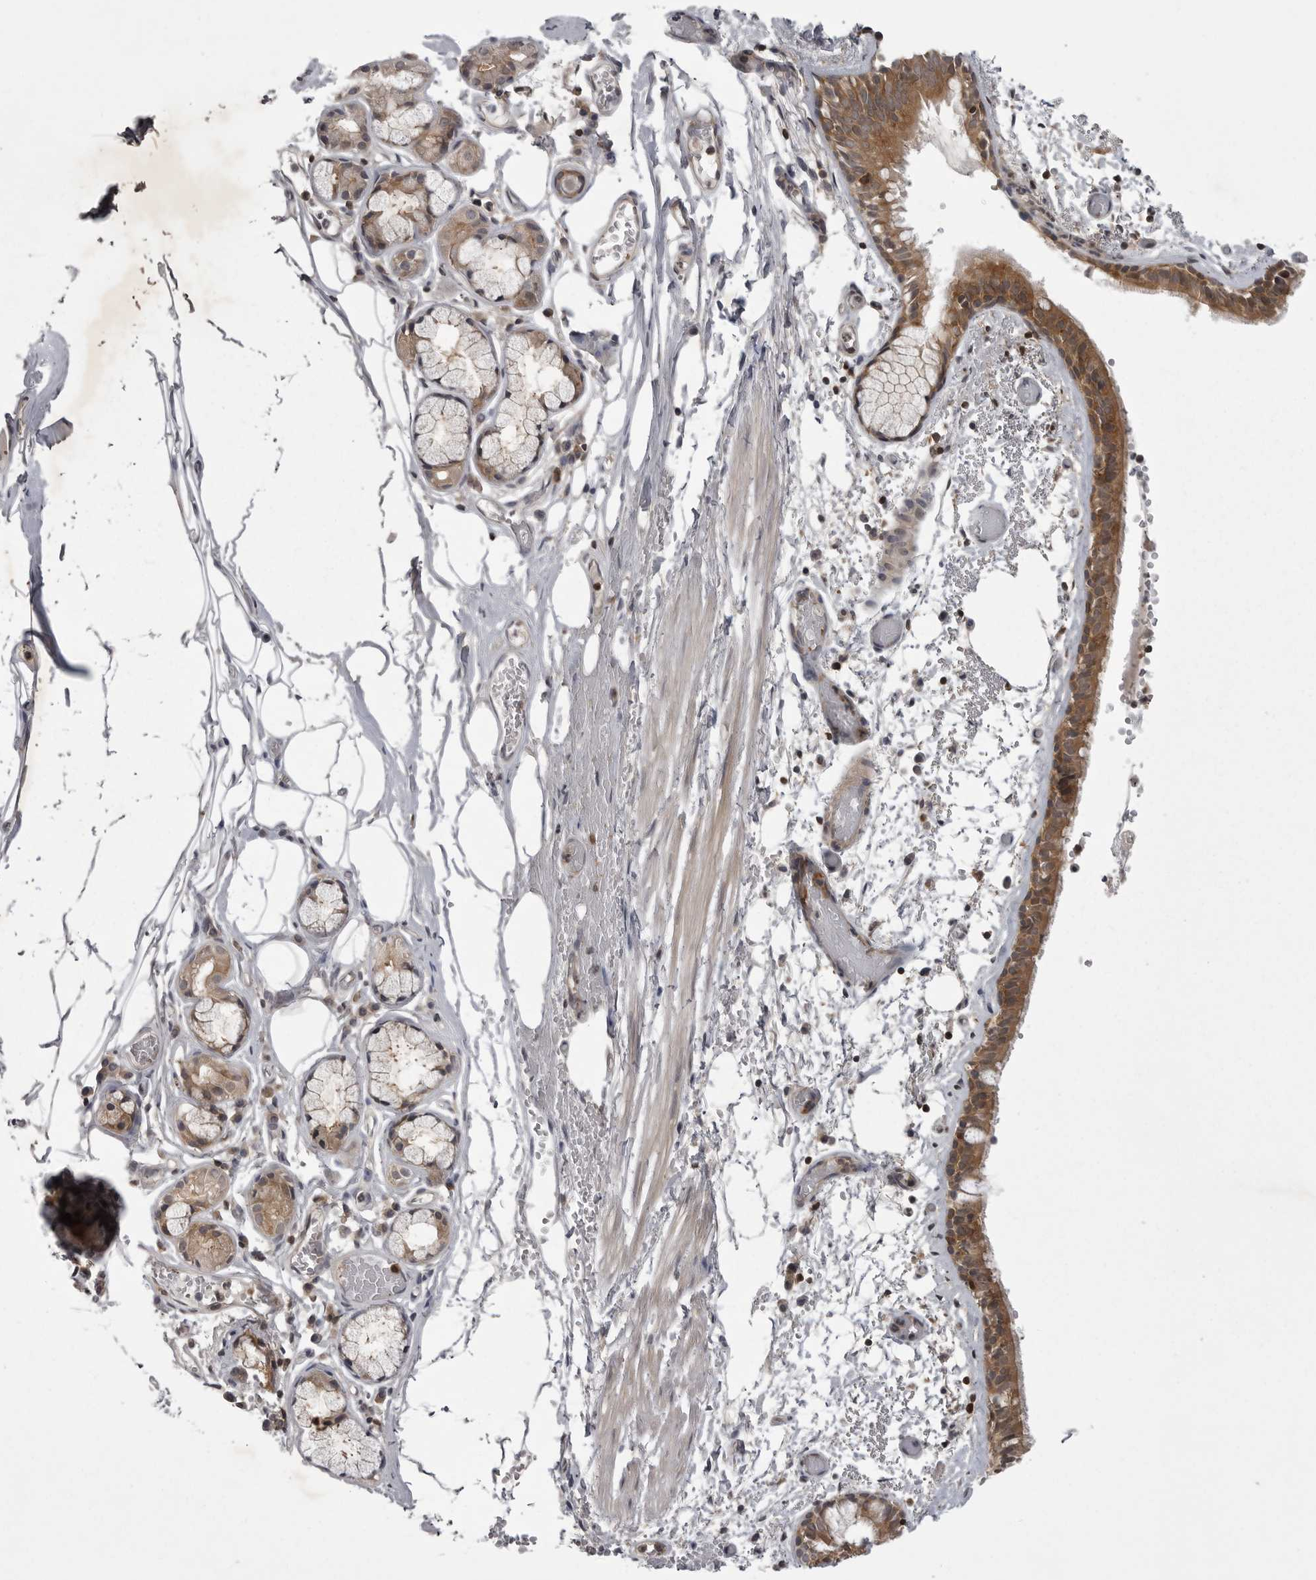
{"staining": {"intensity": "moderate", "quantity": ">75%", "location": "cytoplasmic/membranous"}, "tissue": "bronchus", "cell_type": "Respiratory epithelial cells", "image_type": "normal", "snomed": [{"axis": "morphology", "description": "Normal tissue, NOS"}, {"axis": "topography", "description": "Bronchus"}, {"axis": "topography", "description": "Lung"}], "caption": "Respiratory epithelial cells exhibit moderate cytoplasmic/membranous staining in about >75% of cells in normal bronchus. The protein of interest is stained brown, and the nuclei are stained in blue (DAB (3,3'-diaminobenzidine) IHC with brightfield microscopy, high magnification).", "gene": "STK24", "patient": {"sex": "male", "age": 56}}